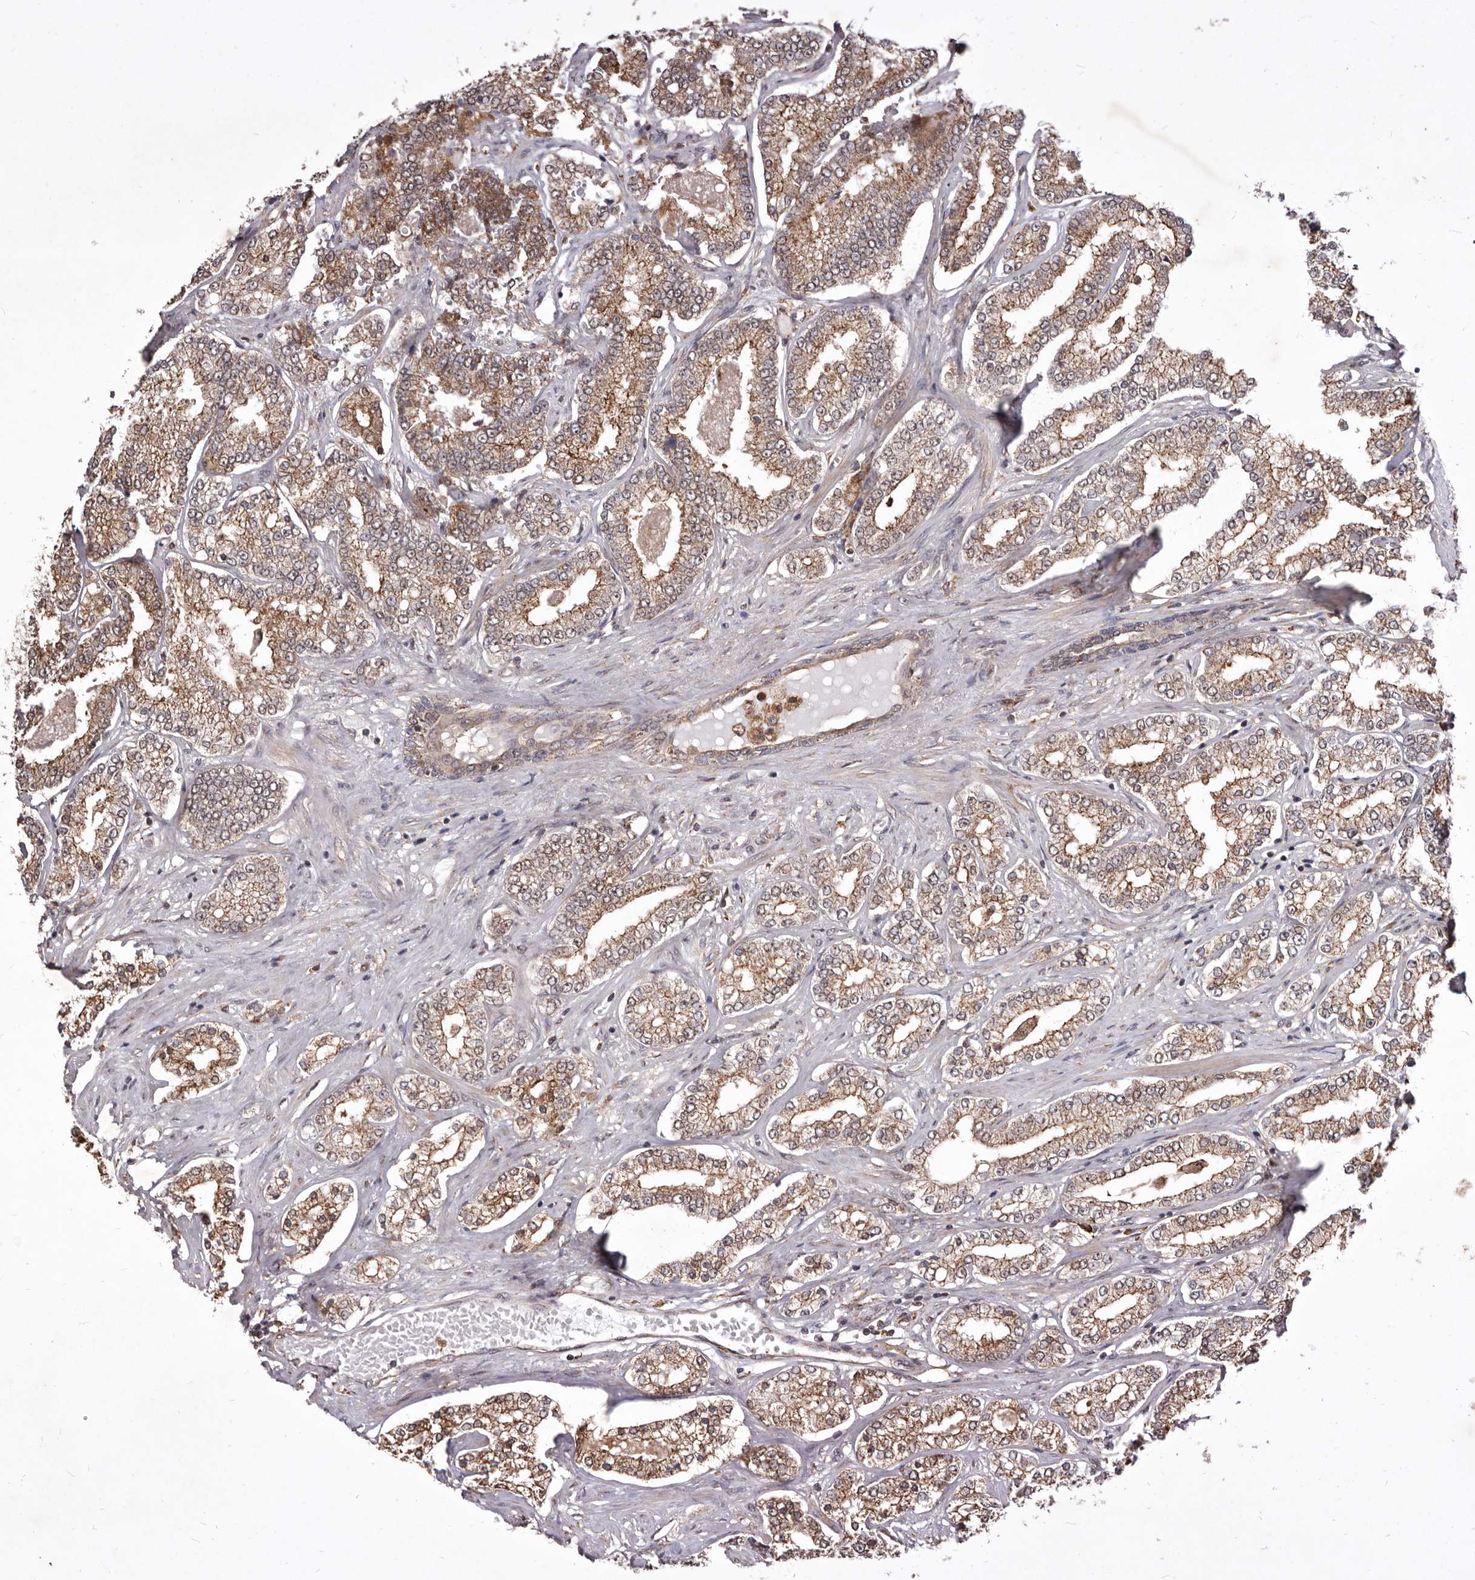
{"staining": {"intensity": "moderate", "quantity": "25%-75%", "location": "cytoplasmic/membranous"}, "tissue": "prostate cancer", "cell_type": "Tumor cells", "image_type": "cancer", "snomed": [{"axis": "morphology", "description": "Normal tissue, NOS"}, {"axis": "morphology", "description": "Adenocarcinoma, High grade"}, {"axis": "topography", "description": "Prostate"}], "caption": "Immunohistochemical staining of prostate adenocarcinoma (high-grade) demonstrates medium levels of moderate cytoplasmic/membranous protein staining in about 25%-75% of tumor cells.", "gene": "RRM2B", "patient": {"sex": "male", "age": 83}}